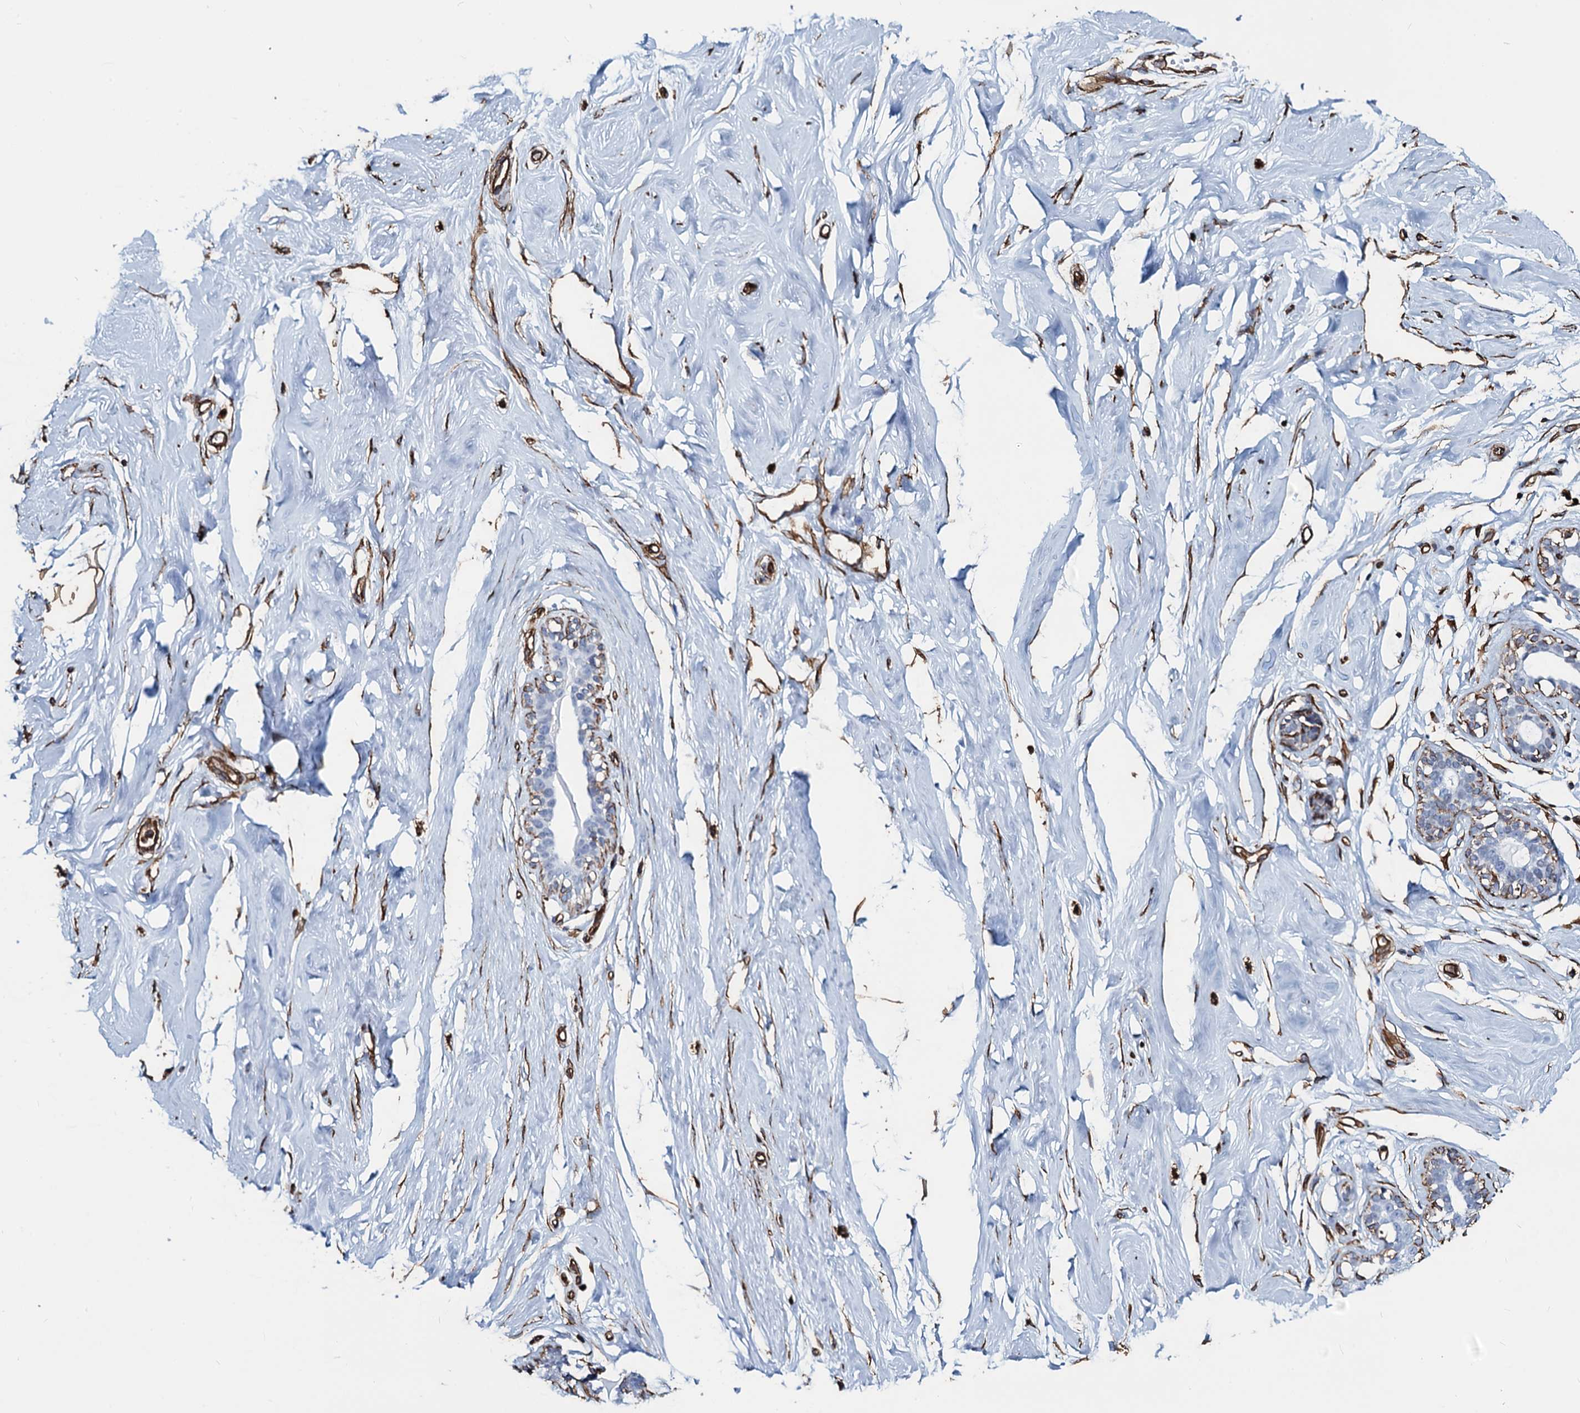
{"staining": {"intensity": "moderate", "quantity": ">75%", "location": "cytoplasmic/membranous"}, "tissue": "breast", "cell_type": "Adipocytes", "image_type": "normal", "snomed": [{"axis": "morphology", "description": "Normal tissue, NOS"}, {"axis": "morphology", "description": "Adenoma, NOS"}, {"axis": "topography", "description": "Breast"}], "caption": "Human breast stained with a brown dye displays moderate cytoplasmic/membranous positive expression in about >75% of adipocytes.", "gene": "PGM2", "patient": {"sex": "female", "age": 23}}